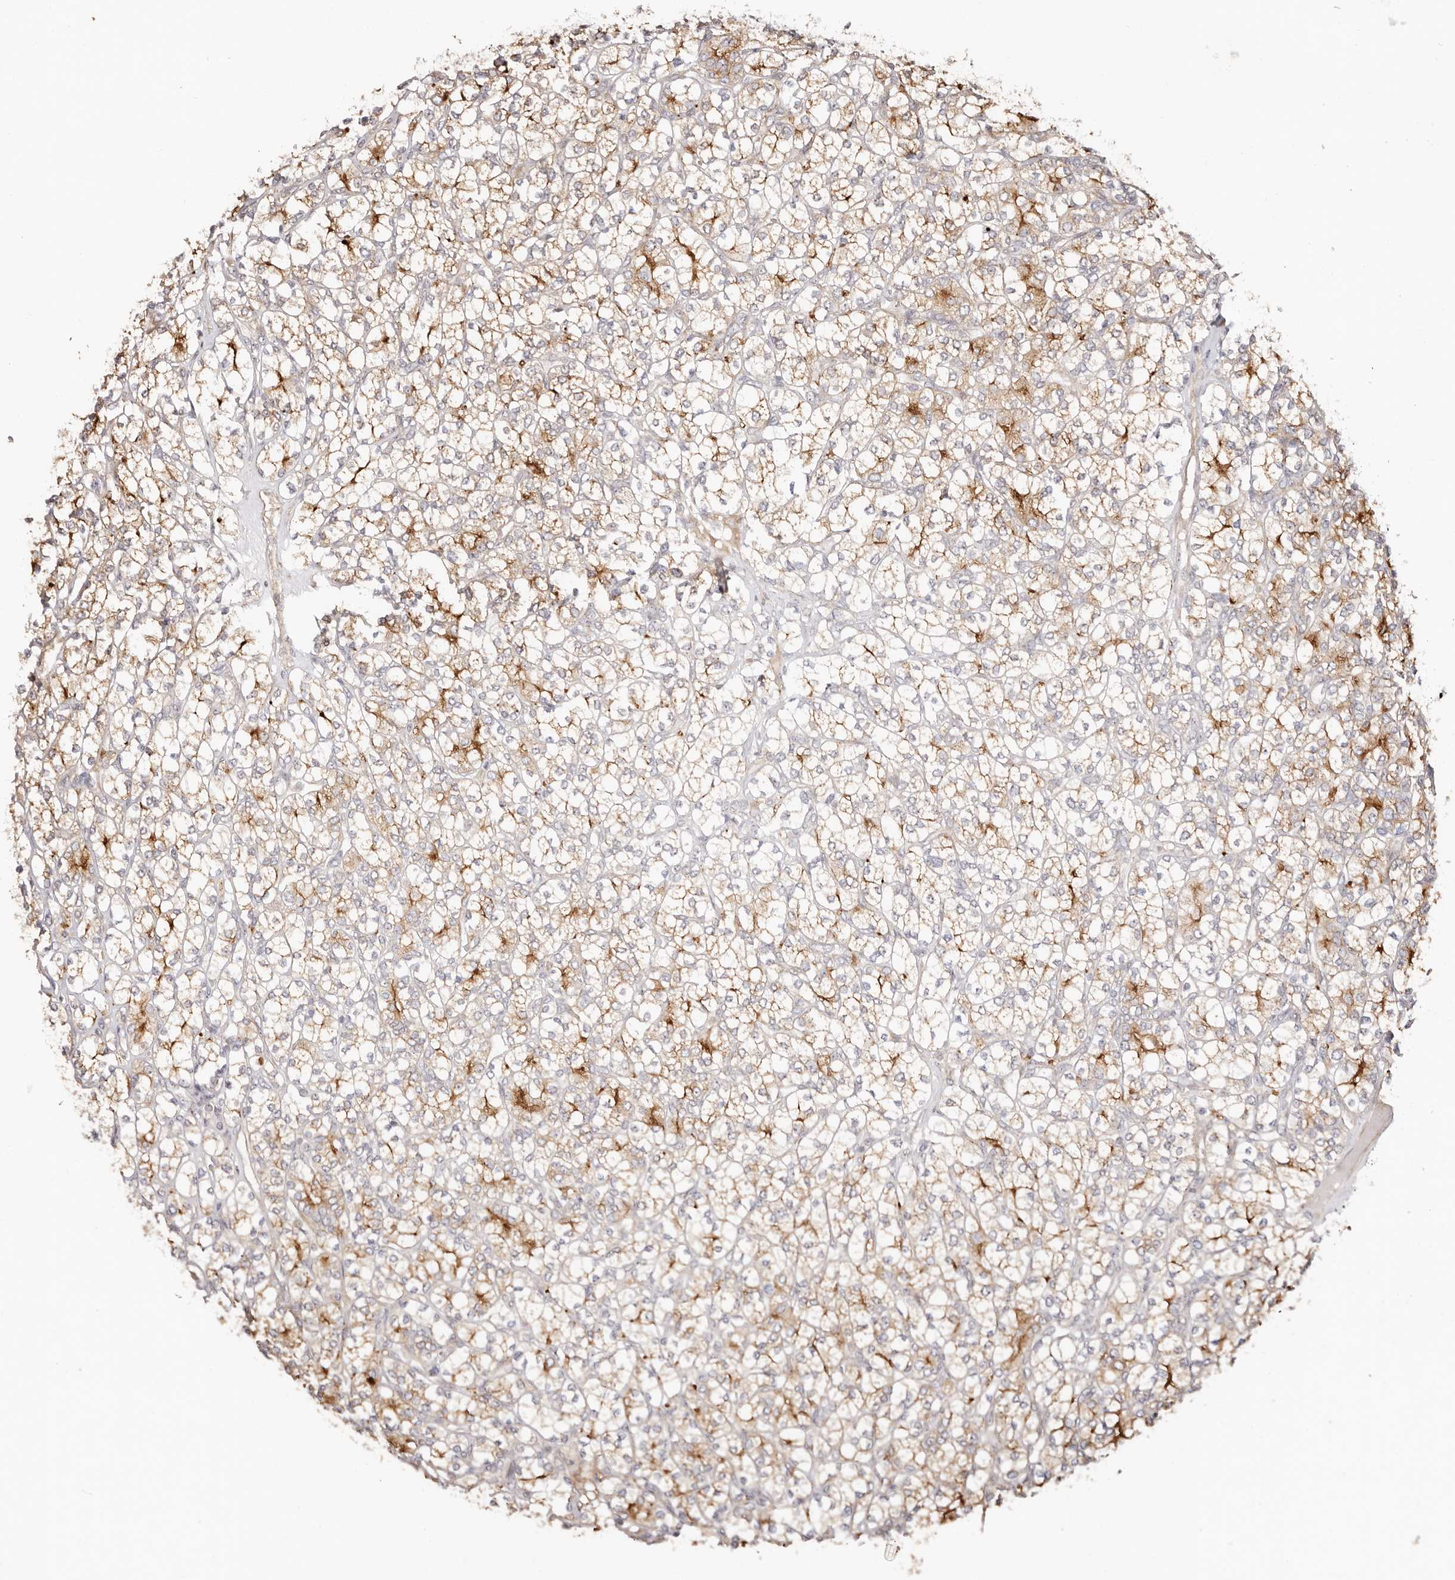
{"staining": {"intensity": "moderate", "quantity": "25%-75%", "location": "cytoplasmic/membranous"}, "tissue": "renal cancer", "cell_type": "Tumor cells", "image_type": "cancer", "snomed": [{"axis": "morphology", "description": "Adenocarcinoma, NOS"}, {"axis": "topography", "description": "Kidney"}], "caption": "Immunohistochemical staining of human renal cancer (adenocarcinoma) shows moderate cytoplasmic/membranous protein expression in approximately 25%-75% of tumor cells.", "gene": "ODF2L", "patient": {"sex": "male", "age": 77}}